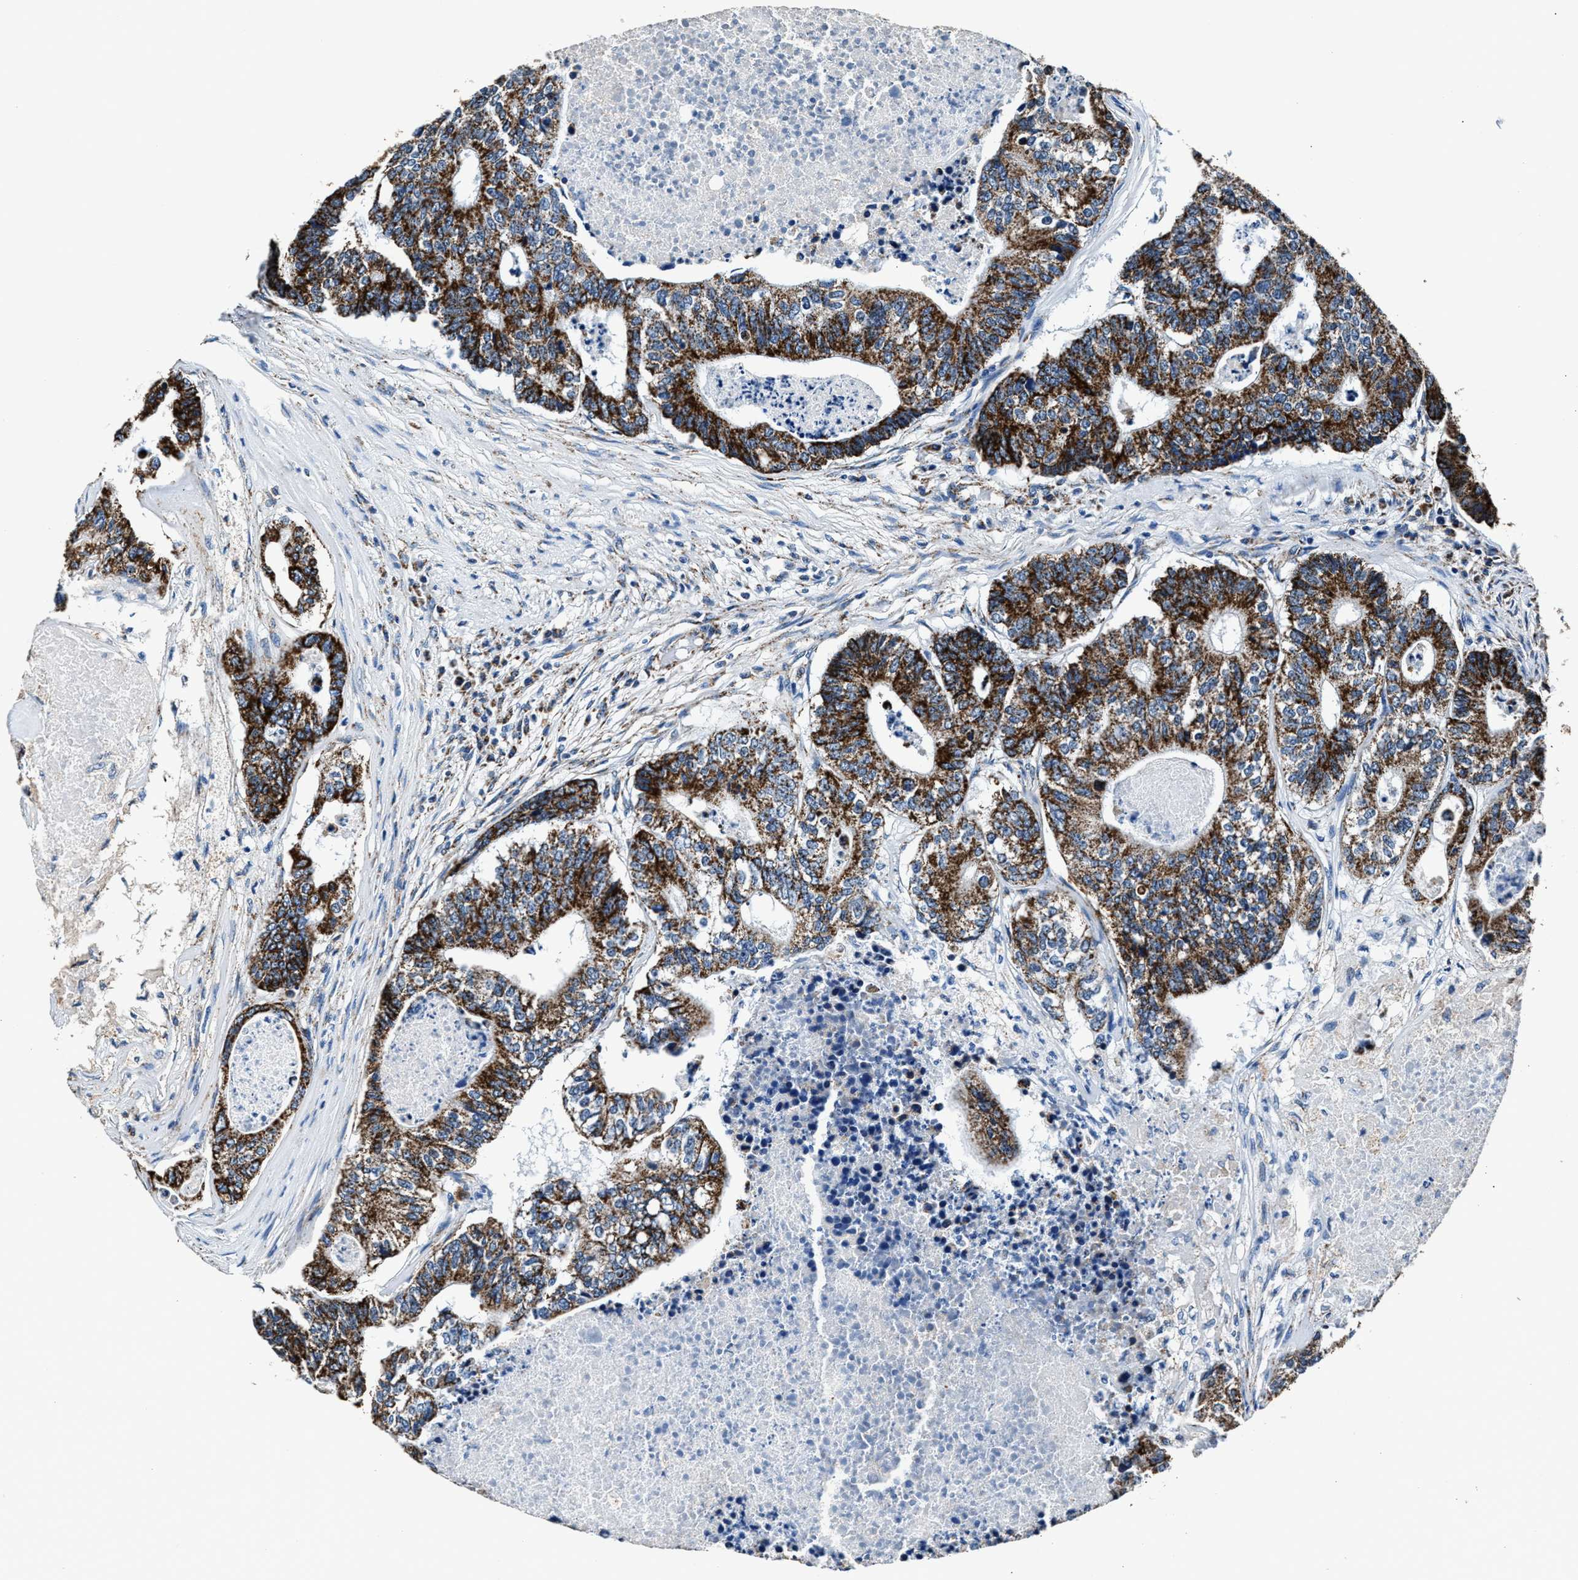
{"staining": {"intensity": "strong", "quantity": ">75%", "location": "cytoplasmic/membranous"}, "tissue": "colorectal cancer", "cell_type": "Tumor cells", "image_type": "cancer", "snomed": [{"axis": "morphology", "description": "Adenocarcinoma, NOS"}, {"axis": "topography", "description": "Colon"}], "caption": "Immunohistochemical staining of colorectal cancer exhibits strong cytoplasmic/membranous protein staining in about >75% of tumor cells.", "gene": "HIBADH", "patient": {"sex": "female", "age": 67}}